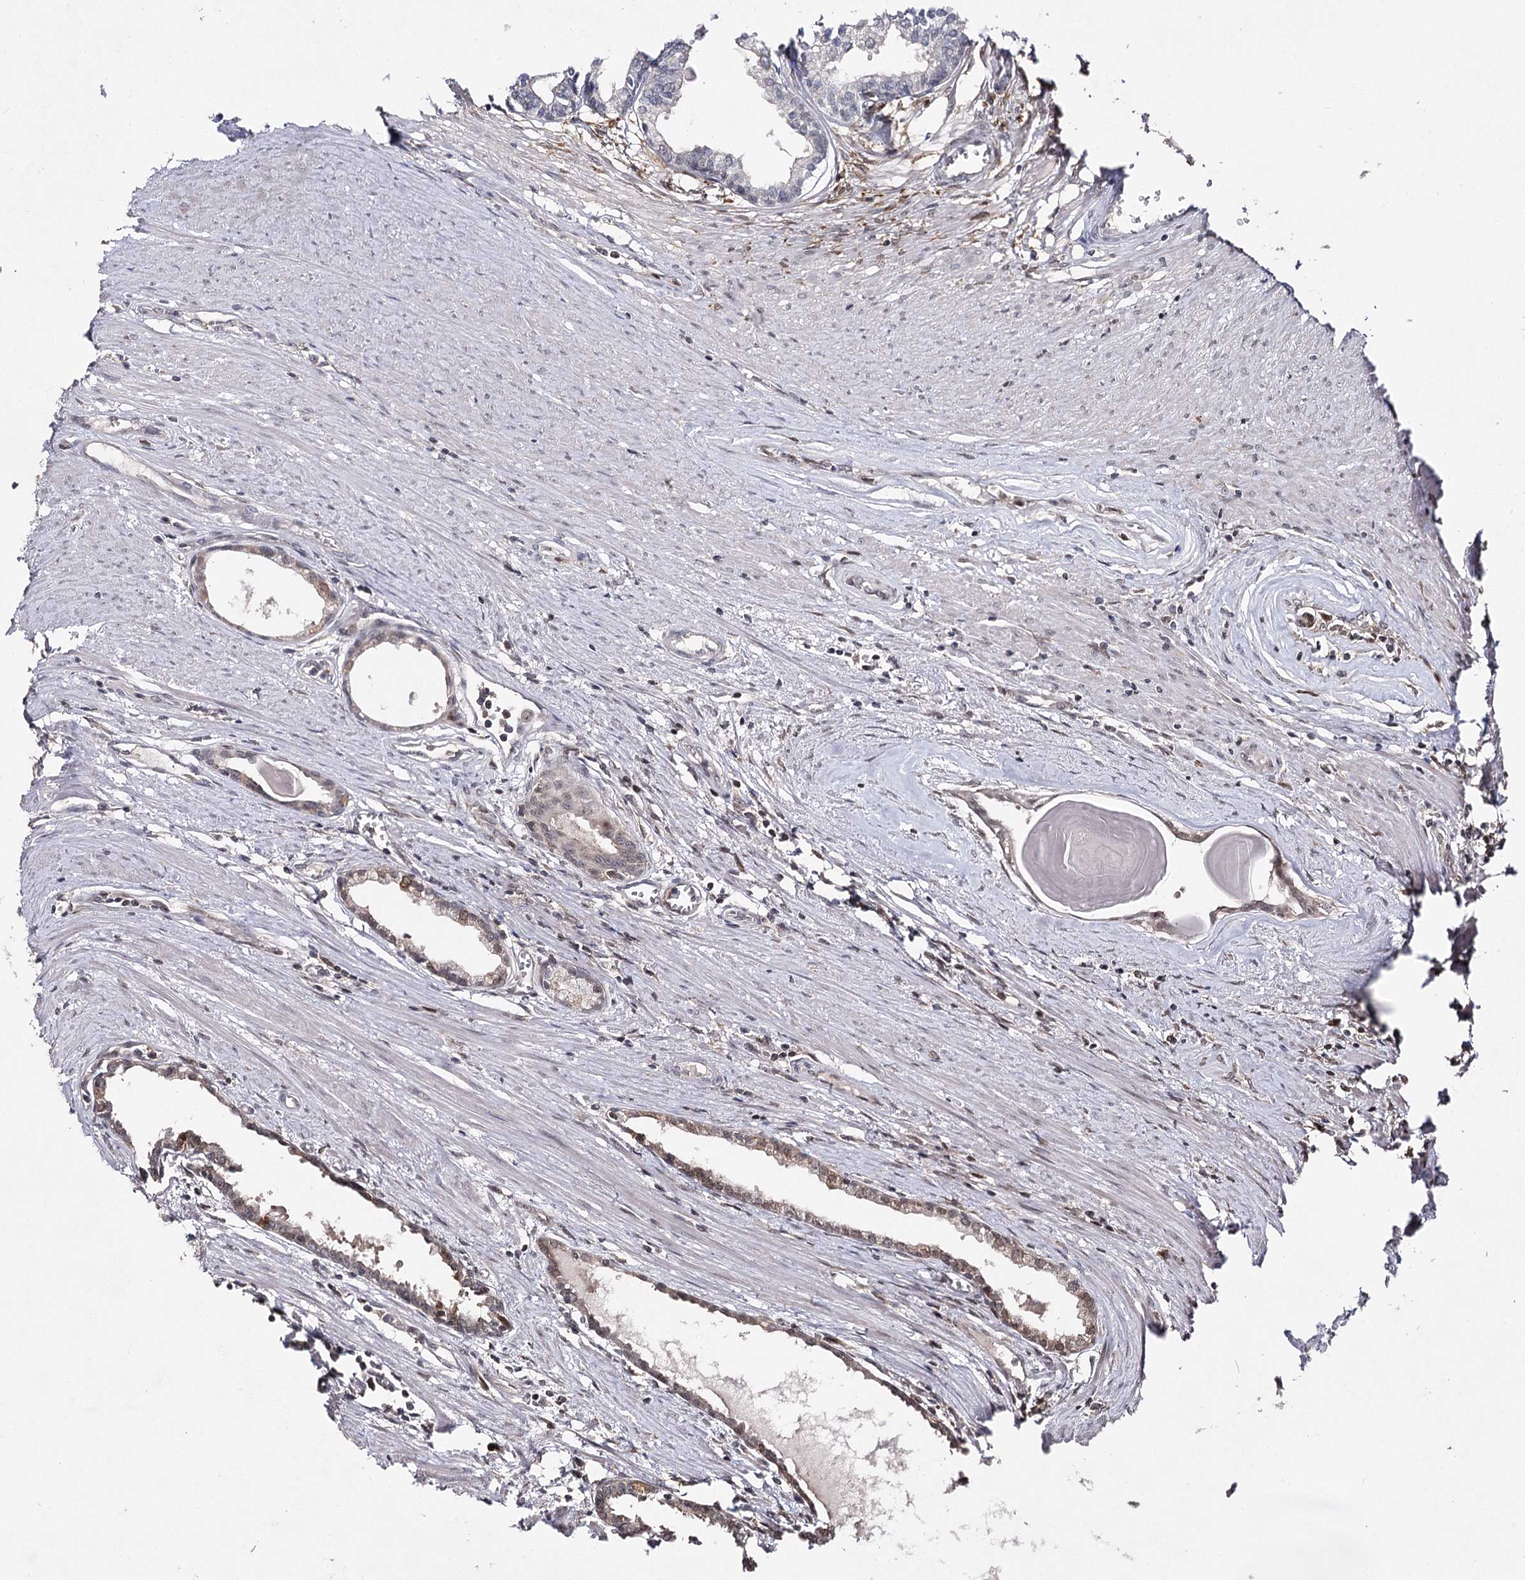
{"staining": {"intensity": "weak", "quantity": "<25%", "location": "cytoplasmic/membranous"}, "tissue": "prostate cancer", "cell_type": "Tumor cells", "image_type": "cancer", "snomed": [{"axis": "morphology", "description": "Adenocarcinoma, High grade"}, {"axis": "topography", "description": "Prostate"}], "caption": "DAB (3,3'-diaminobenzidine) immunohistochemical staining of prostate cancer (adenocarcinoma (high-grade)) exhibits no significant positivity in tumor cells.", "gene": "HSD11B2", "patient": {"sex": "male", "age": 68}}